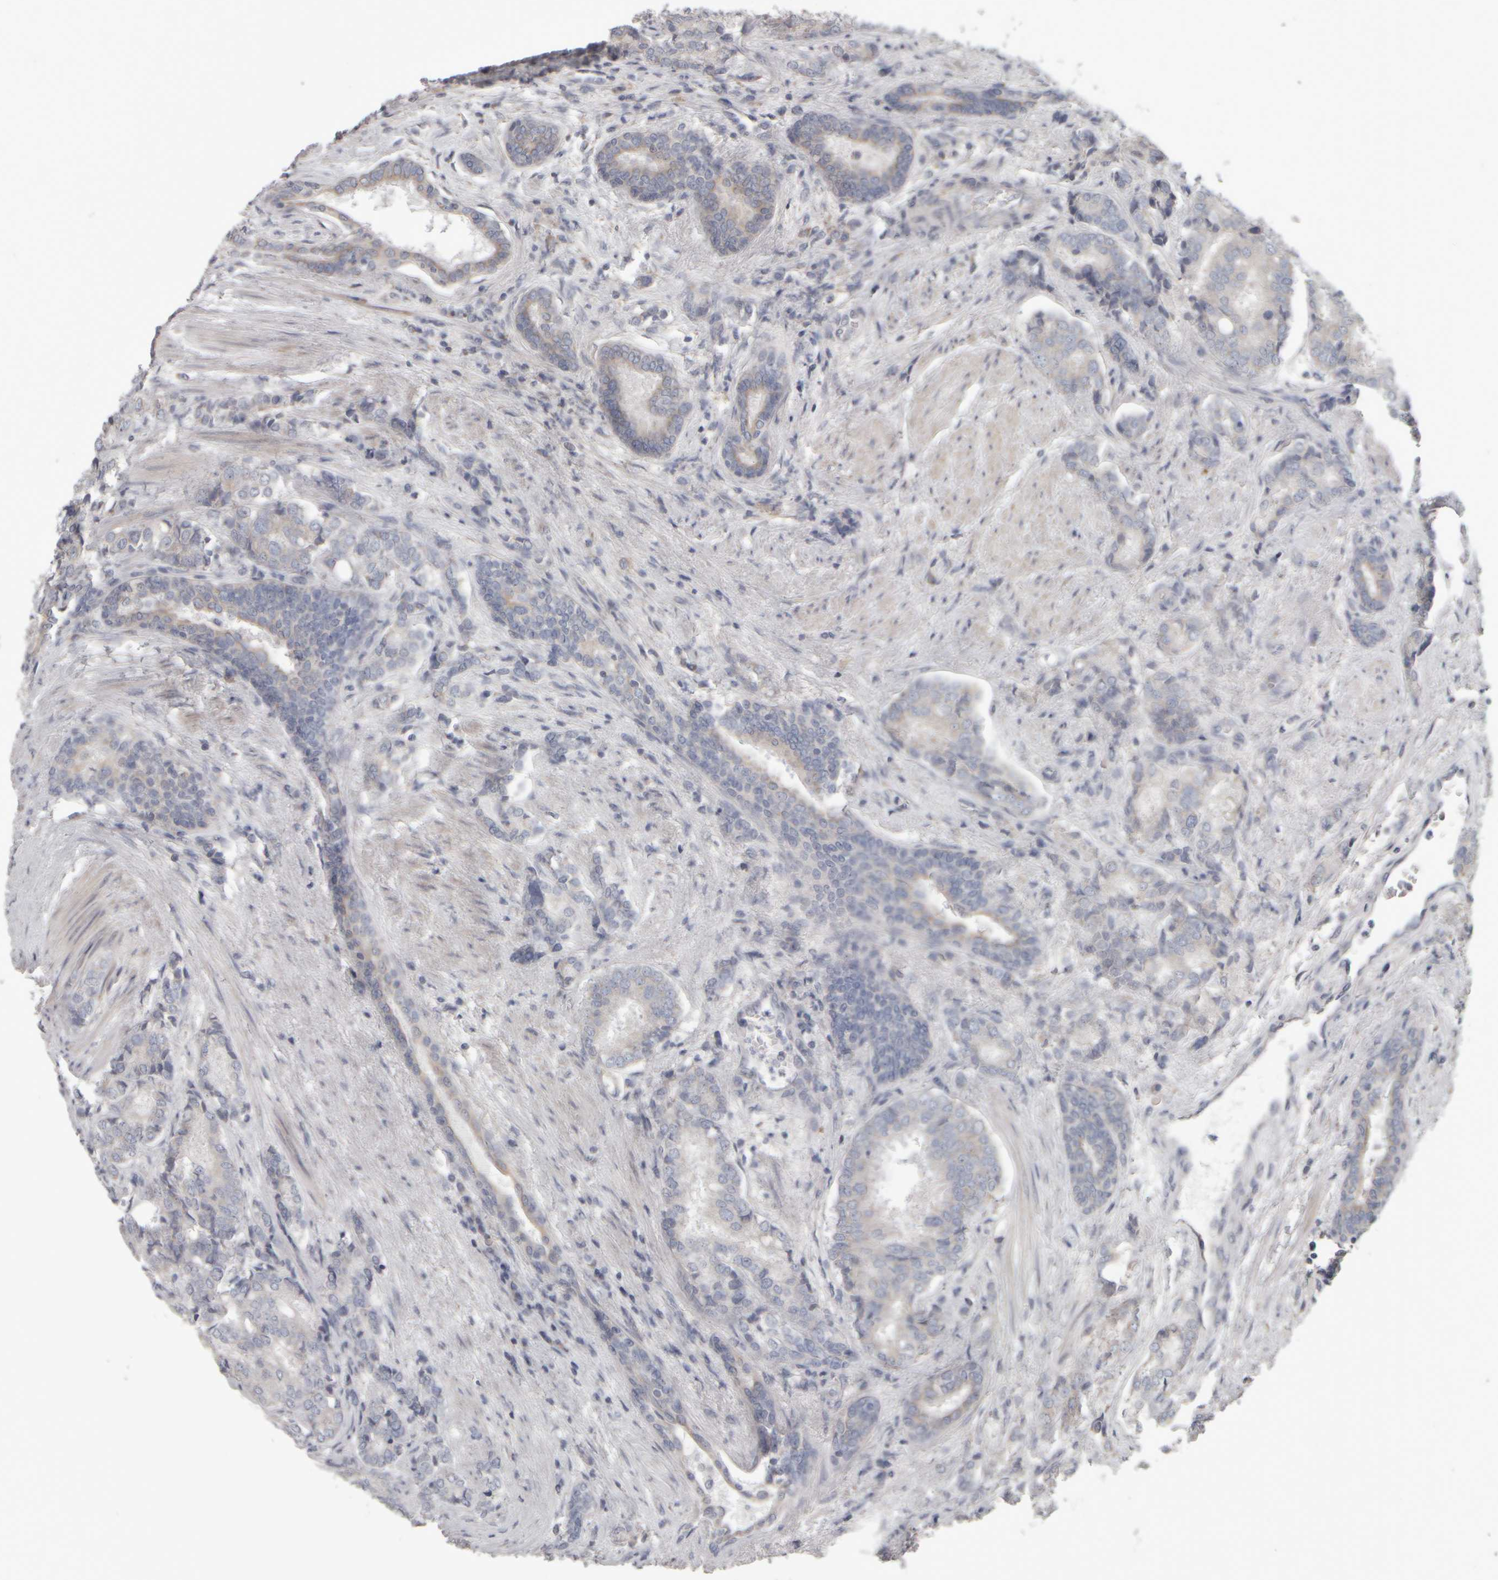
{"staining": {"intensity": "weak", "quantity": "<25%", "location": "cytoplasmic/membranous"}, "tissue": "prostate cancer", "cell_type": "Tumor cells", "image_type": "cancer", "snomed": [{"axis": "morphology", "description": "Adenocarcinoma, High grade"}, {"axis": "topography", "description": "Prostate"}], "caption": "Tumor cells are negative for brown protein staining in prostate adenocarcinoma (high-grade).", "gene": "SCO1", "patient": {"sex": "male", "age": 50}}